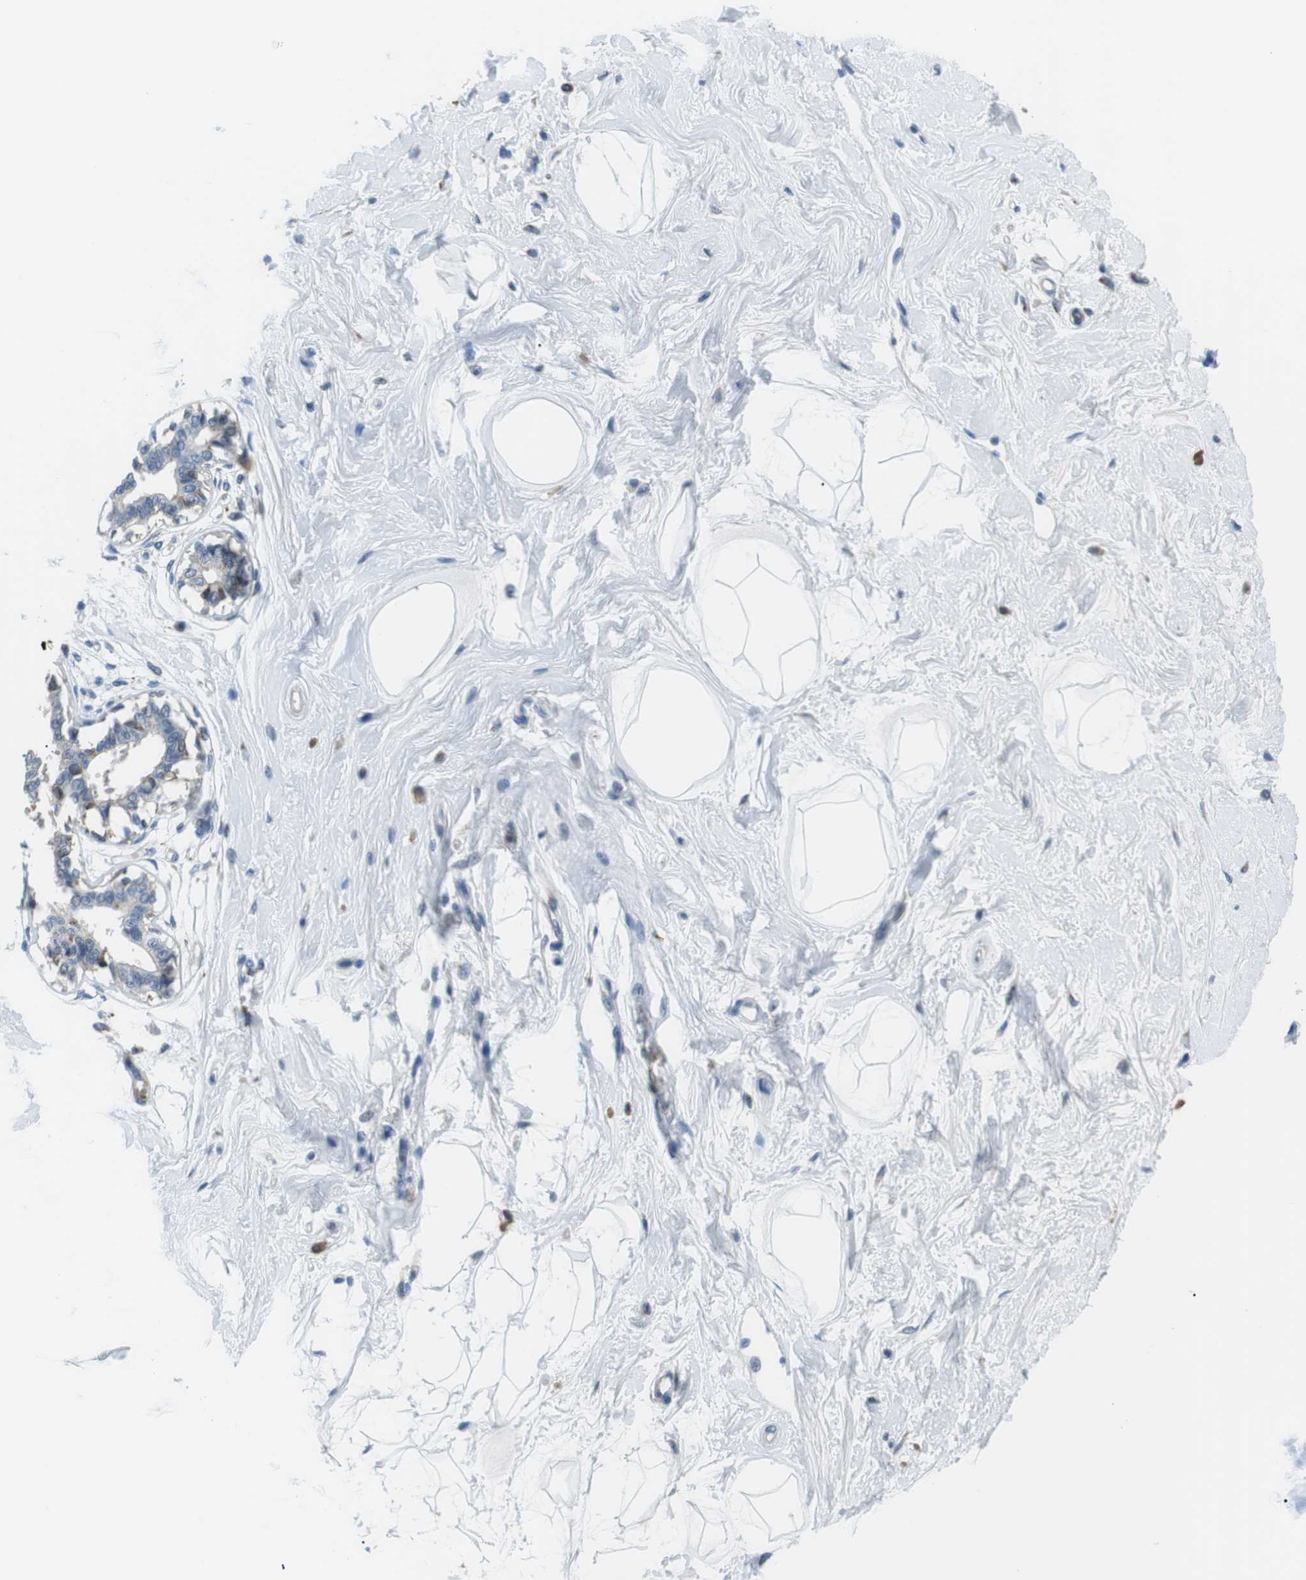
{"staining": {"intensity": "negative", "quantity": "none", "location": "none"}, "tissue": "breast", "cell_type": "Adipocytes", "image_type": "normal", "snomed": [{"axis": "morphology", "description": "Normal tissue, NOS"}, {"axis": "topography", "description": "Breast"}], "caption": "Protein analysis of unremarkable breast demonstrates no significant expression in adipocytes. (Immunohistochemistry (ihc), brightfield microscopy, high magnification).", "gene": "WSCD1", "patient": {"sex": "female", "age": 45}}